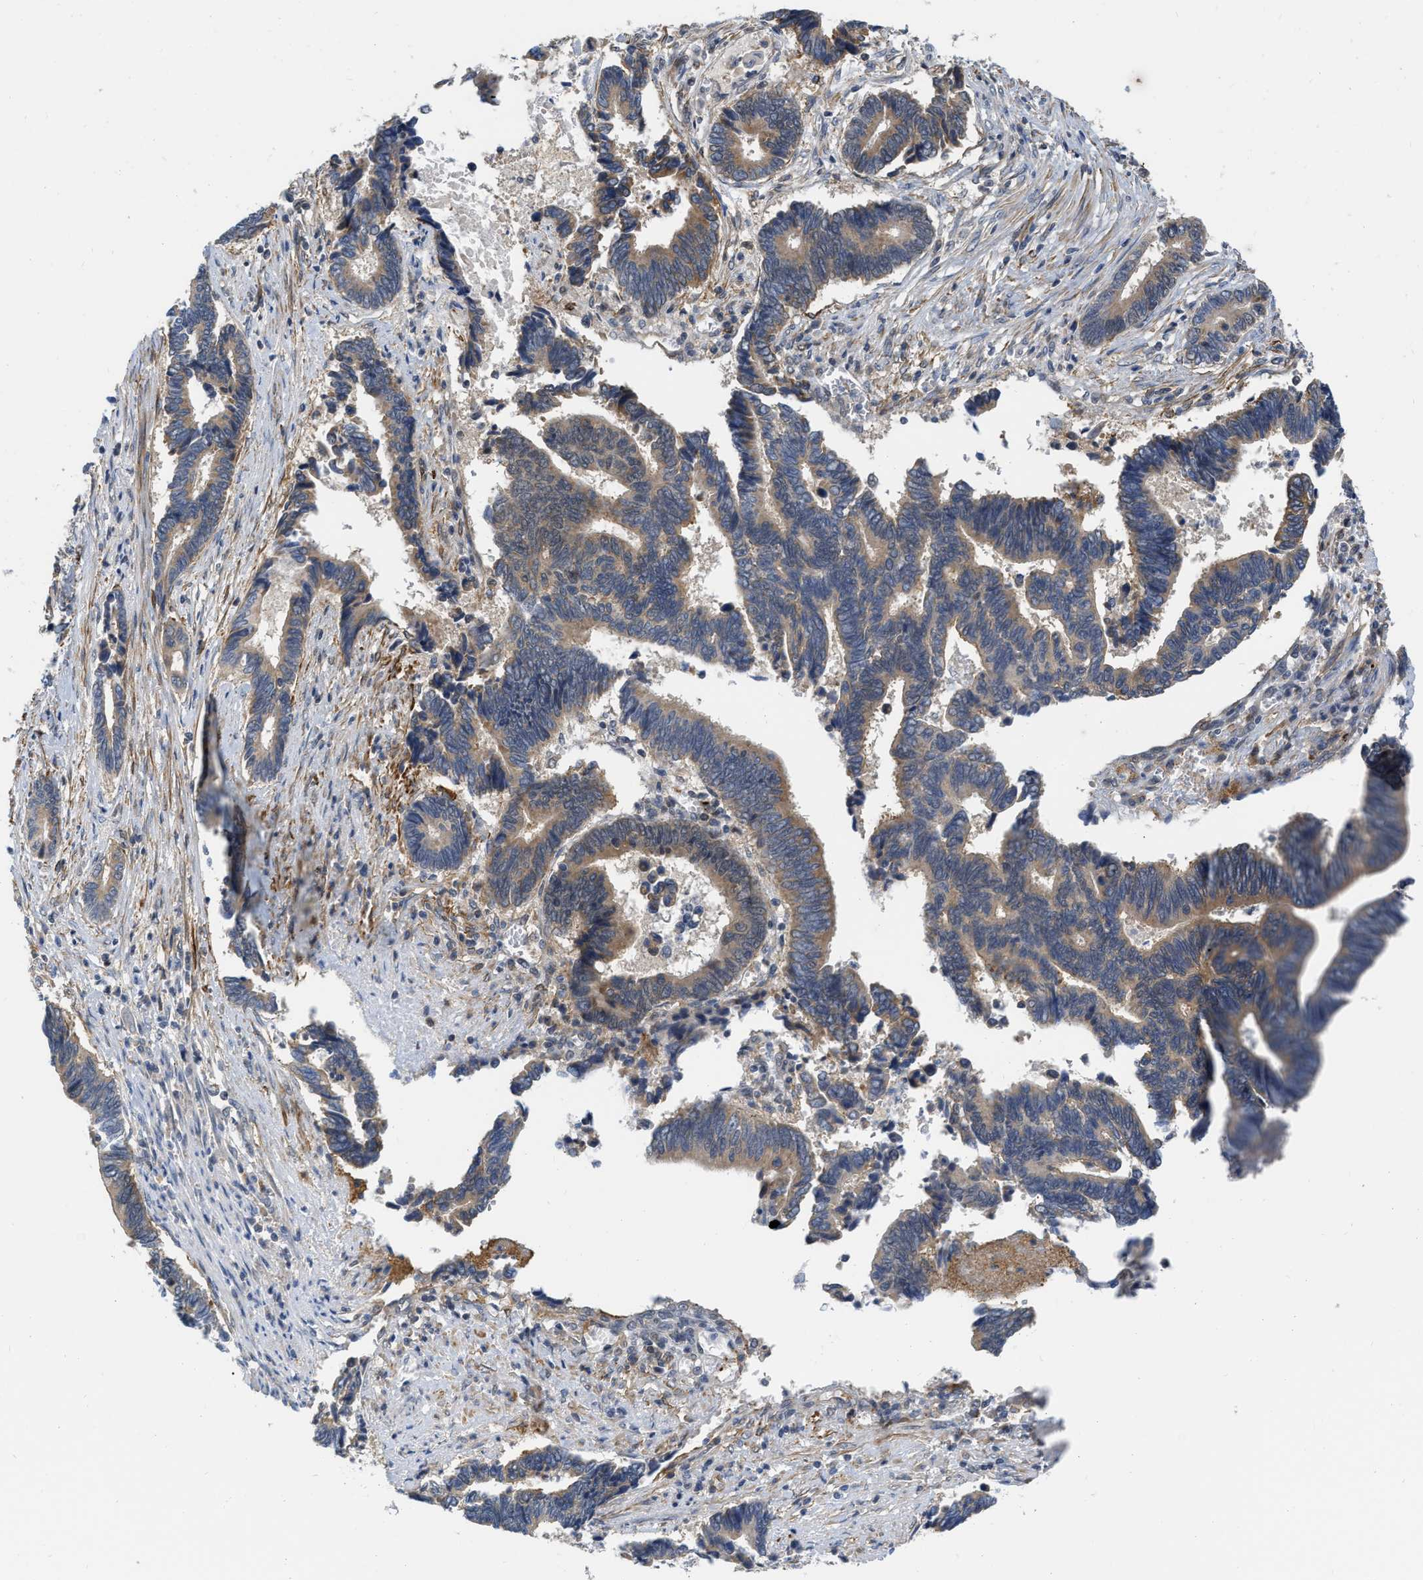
{"staining": {"intensity": "moderate", "quantity": ">75%", "location": "cytoplasmic/membranous"}, "tissue": "pancreatic cancer", "cell_type": "Tumor cells", "image_type": "cancer", "snomed": [{"axis": "morphology", "description": "Adenocarcinoma, NOS"}, {"axis": "topography", "description": "Pancreas"}], "caption": "A high-resolution histopathology image shows IHC staining of pancreatic cancer, which shows moderate cytoplasmic/membranous expression in about >75% of tumor cells.", "gene": "NAPEPLD", "patient": {"sex": "female", "age": 70}}